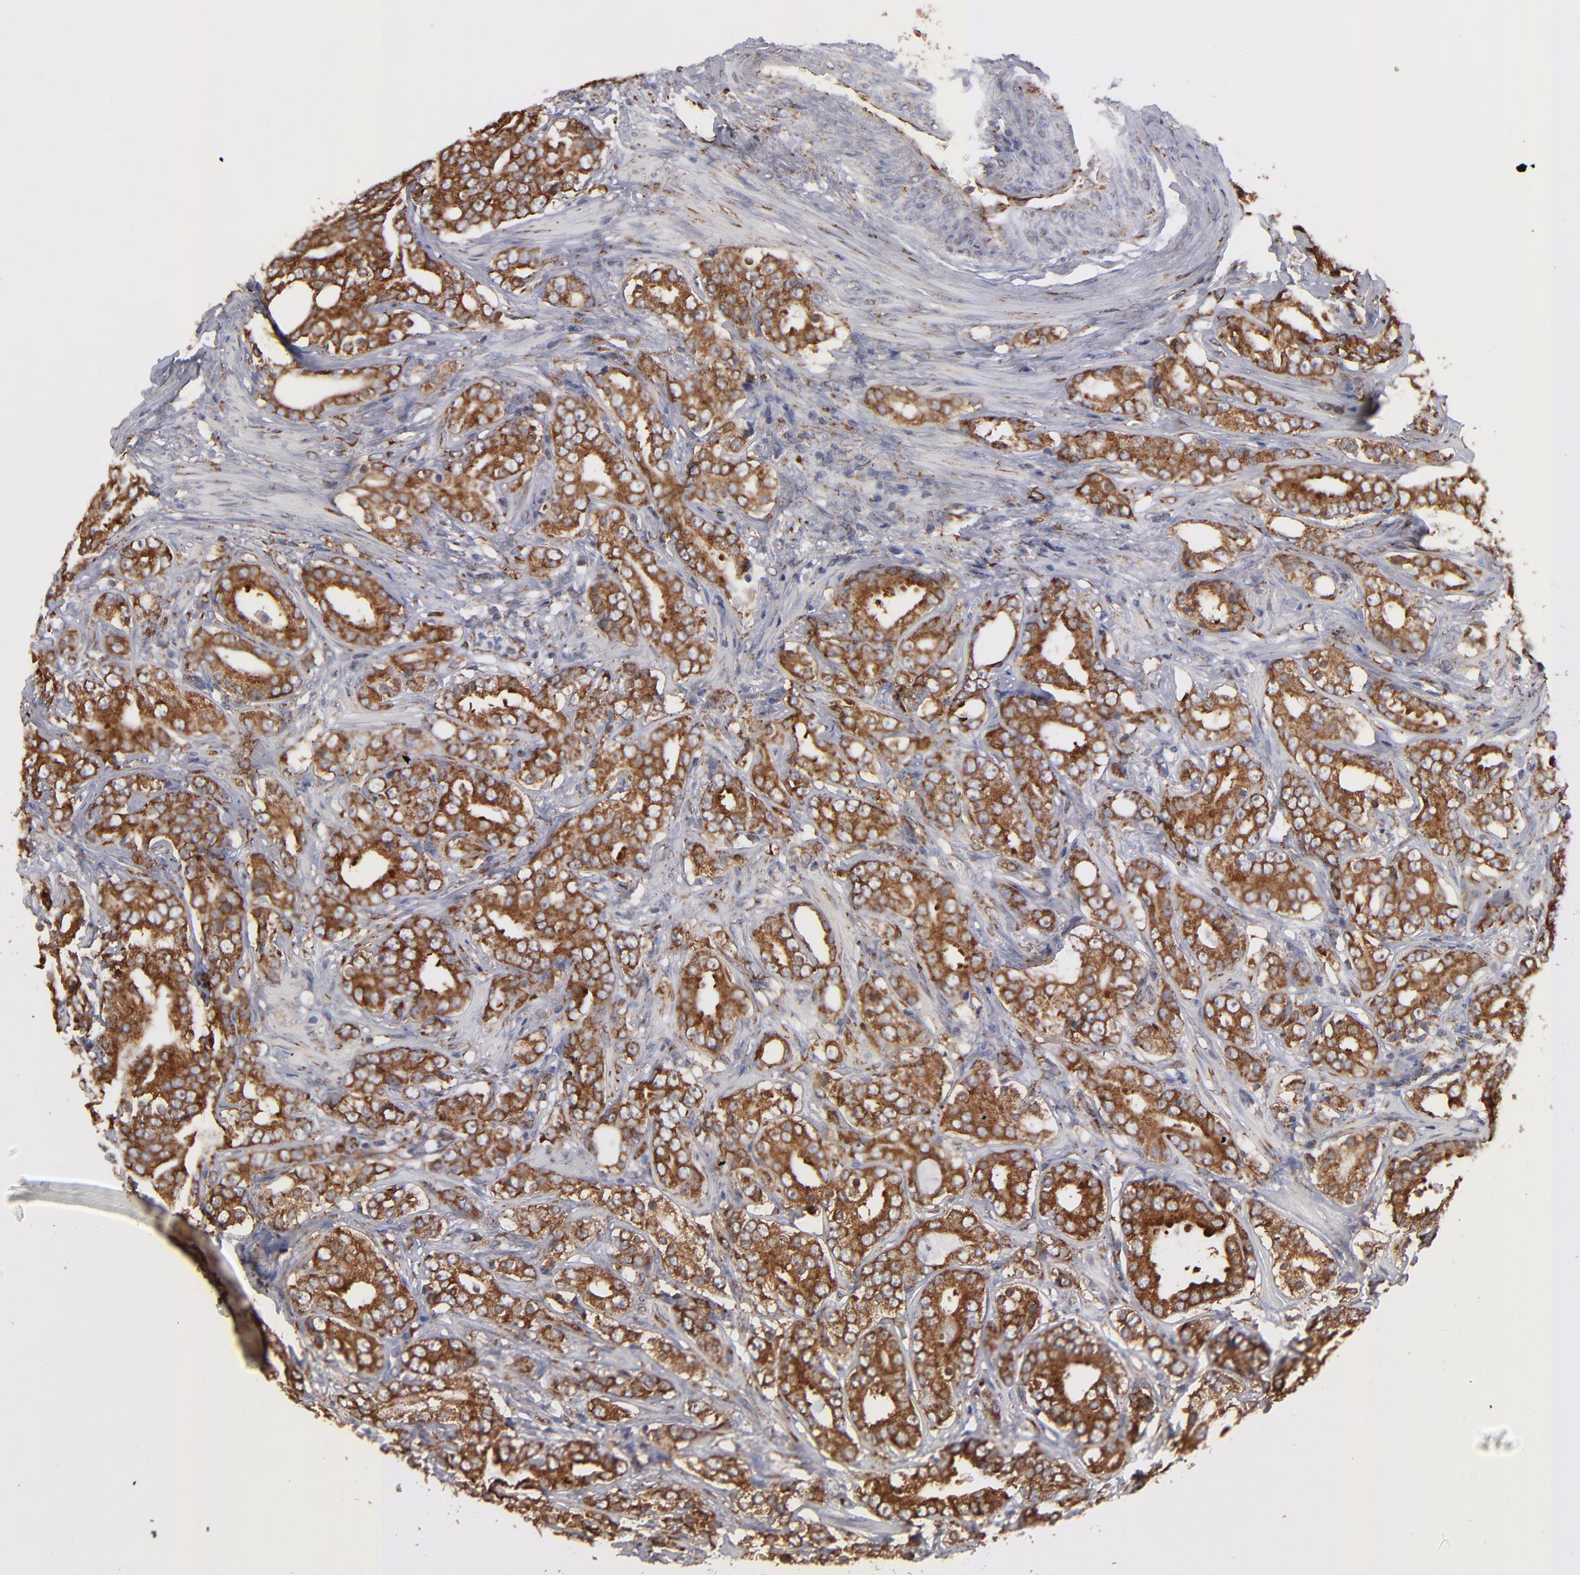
{"staining": {"intensity": "strong", "quantity": ">75%", "location": "cytoplasmic/membranous"}, "tissue": "prostate cancer", "cell_type": "Tumor cells", "image_type": "cancer", "snomed": [{"axis": "morphology", "description": "Adenocarcinoma, Low grade"}, {"axis": "topography", "description": "Prostate"}], "caption": "The immunohistochemical stain labels strong cytoplasmic/membranous expression in tumor cells of prostate cancer tissue.", "gene": "KTN1", "patient": {"sex": "male", "age": 59}}